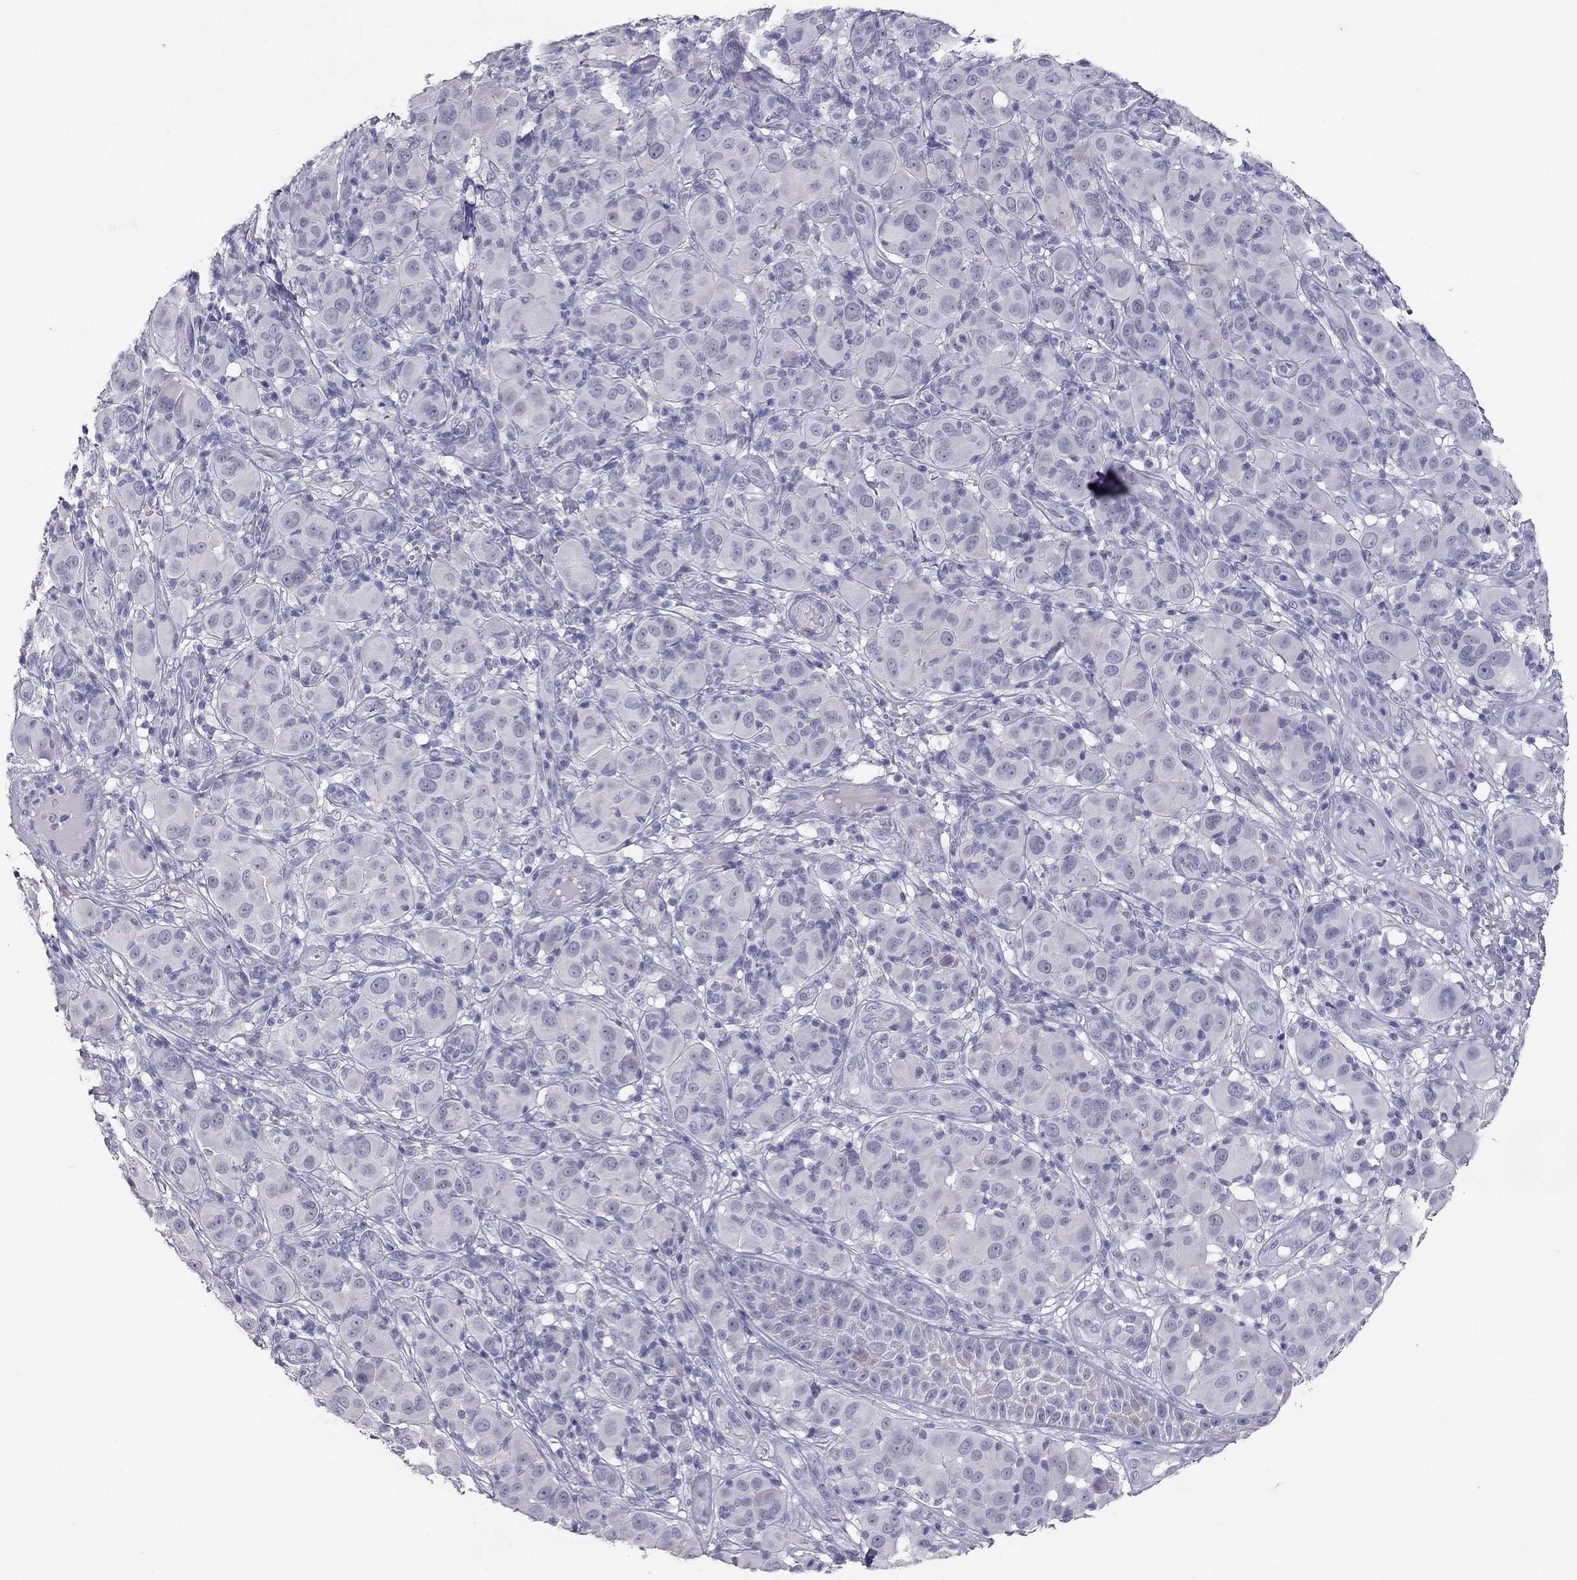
{"staining": {"intensity": "negative", "quantity": "none", "location": "none"}, "tissue": "melanoma", "cell_type": "Tumor cells", "image_type": "cancer", "snomed": [{"axis": "morphology", "description": "Malignant melanoma, NOS"}, {"axis": "topography", "description": "Skin"}], "caption": "This photomicrograph is of malignant melanoma stained with immunohistochemistry to label a protein in brown with the nuclei are counter-stained blue. There is no expression in tumor cells.", "gene": "PSMB11", "patient": {"sex": "female", "age": 87}}